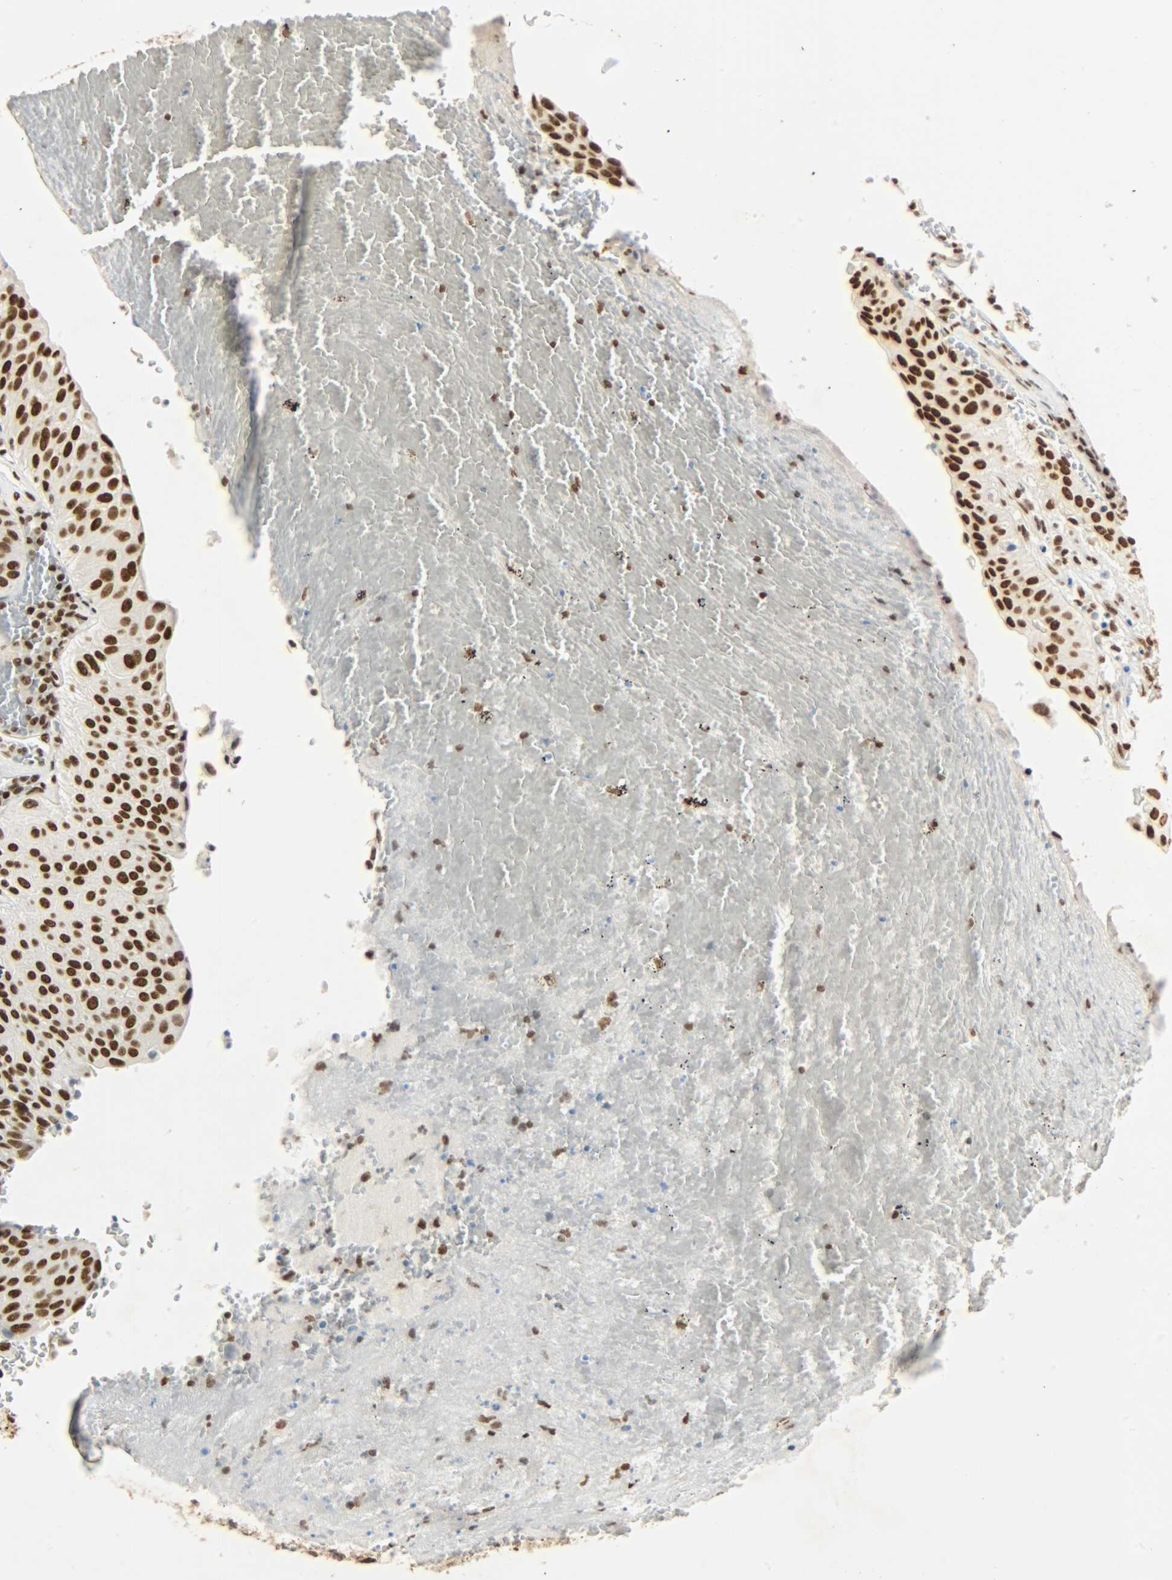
{"staining": {"intensity": "strong", "quantity": ">75%", "location": "nuclear"}, "tissue": "urothelial cancer", "cell_type": "Tumor cells", "image_type": "cancer", "snomed": [{"axis": "morphology", "description": "Urothelial carcinoma, High grade"}, {"axis": "topography", "description": "Urinary bladder"}], "caption": "Protein staining by immunohistochemistry shows strong nuclear expression in about >75% of tumor cells in urothelial cancer.", "gene": "KHDRBS1", "patient": {"sex": "male", "age": 66}}